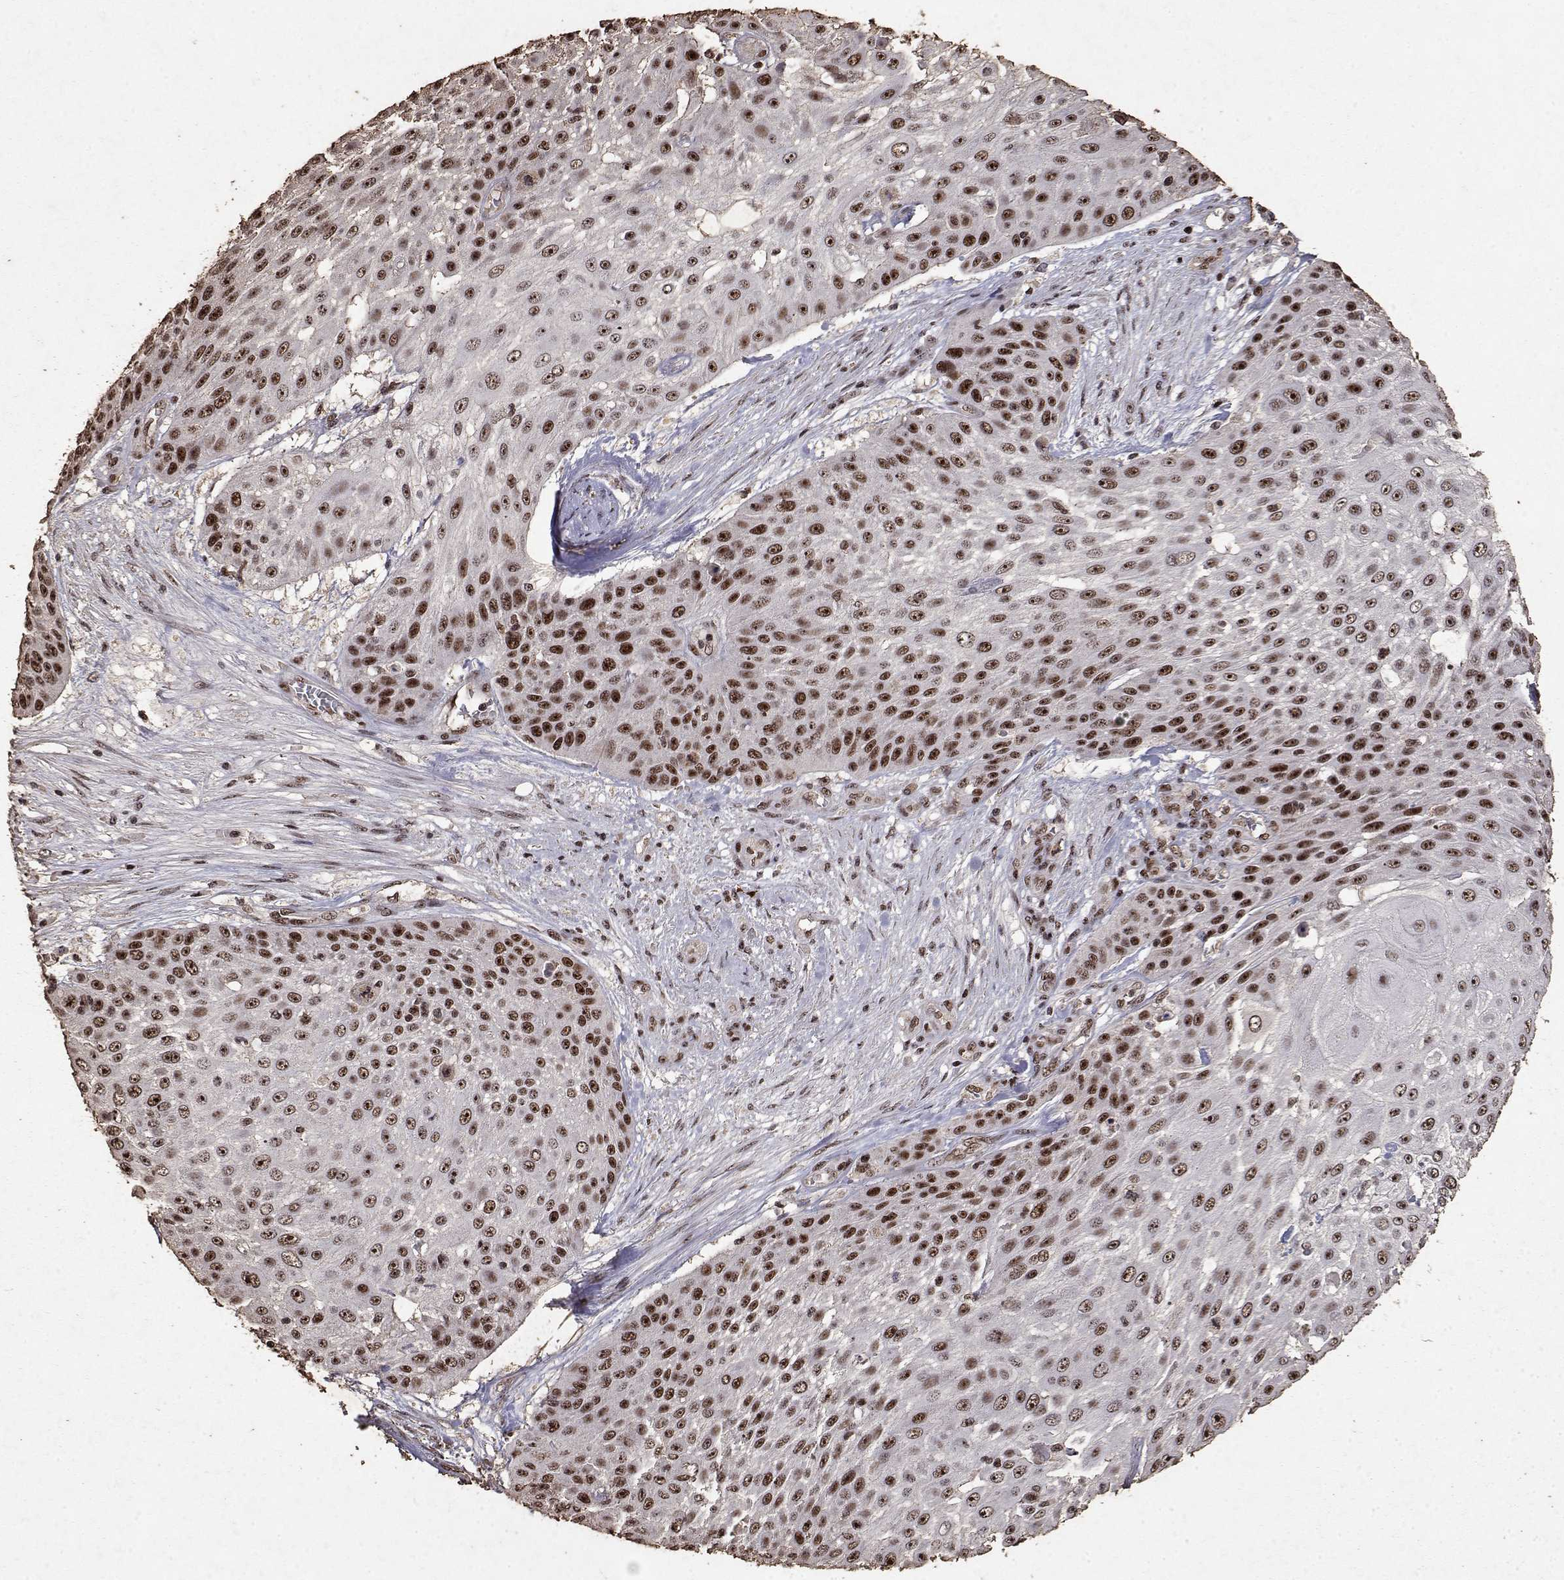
{"staining": {"intensity": "strong", "quantity": ">75%", "location": "nuclear"}, "tissue": "skin cancer", "cell_type": "Tumor cells", "image_type": "cancer", "snomed": [{"axis": "morphology", "description": "Squamous cell carcinoma, NOS"}, {"axis": "topography", "description": "Skin"}], "caption": "This photomicrograph reveals squamous cell carcinoma (skin) stained with immunohistochemistry (IHC) to label a protein in brown. The nuclear of tumor cells show strong positivity for the protein. Nuclei are counter-stained blue.", "gene": "TOE1", "patient": {"sex": "female", "age": 86}}